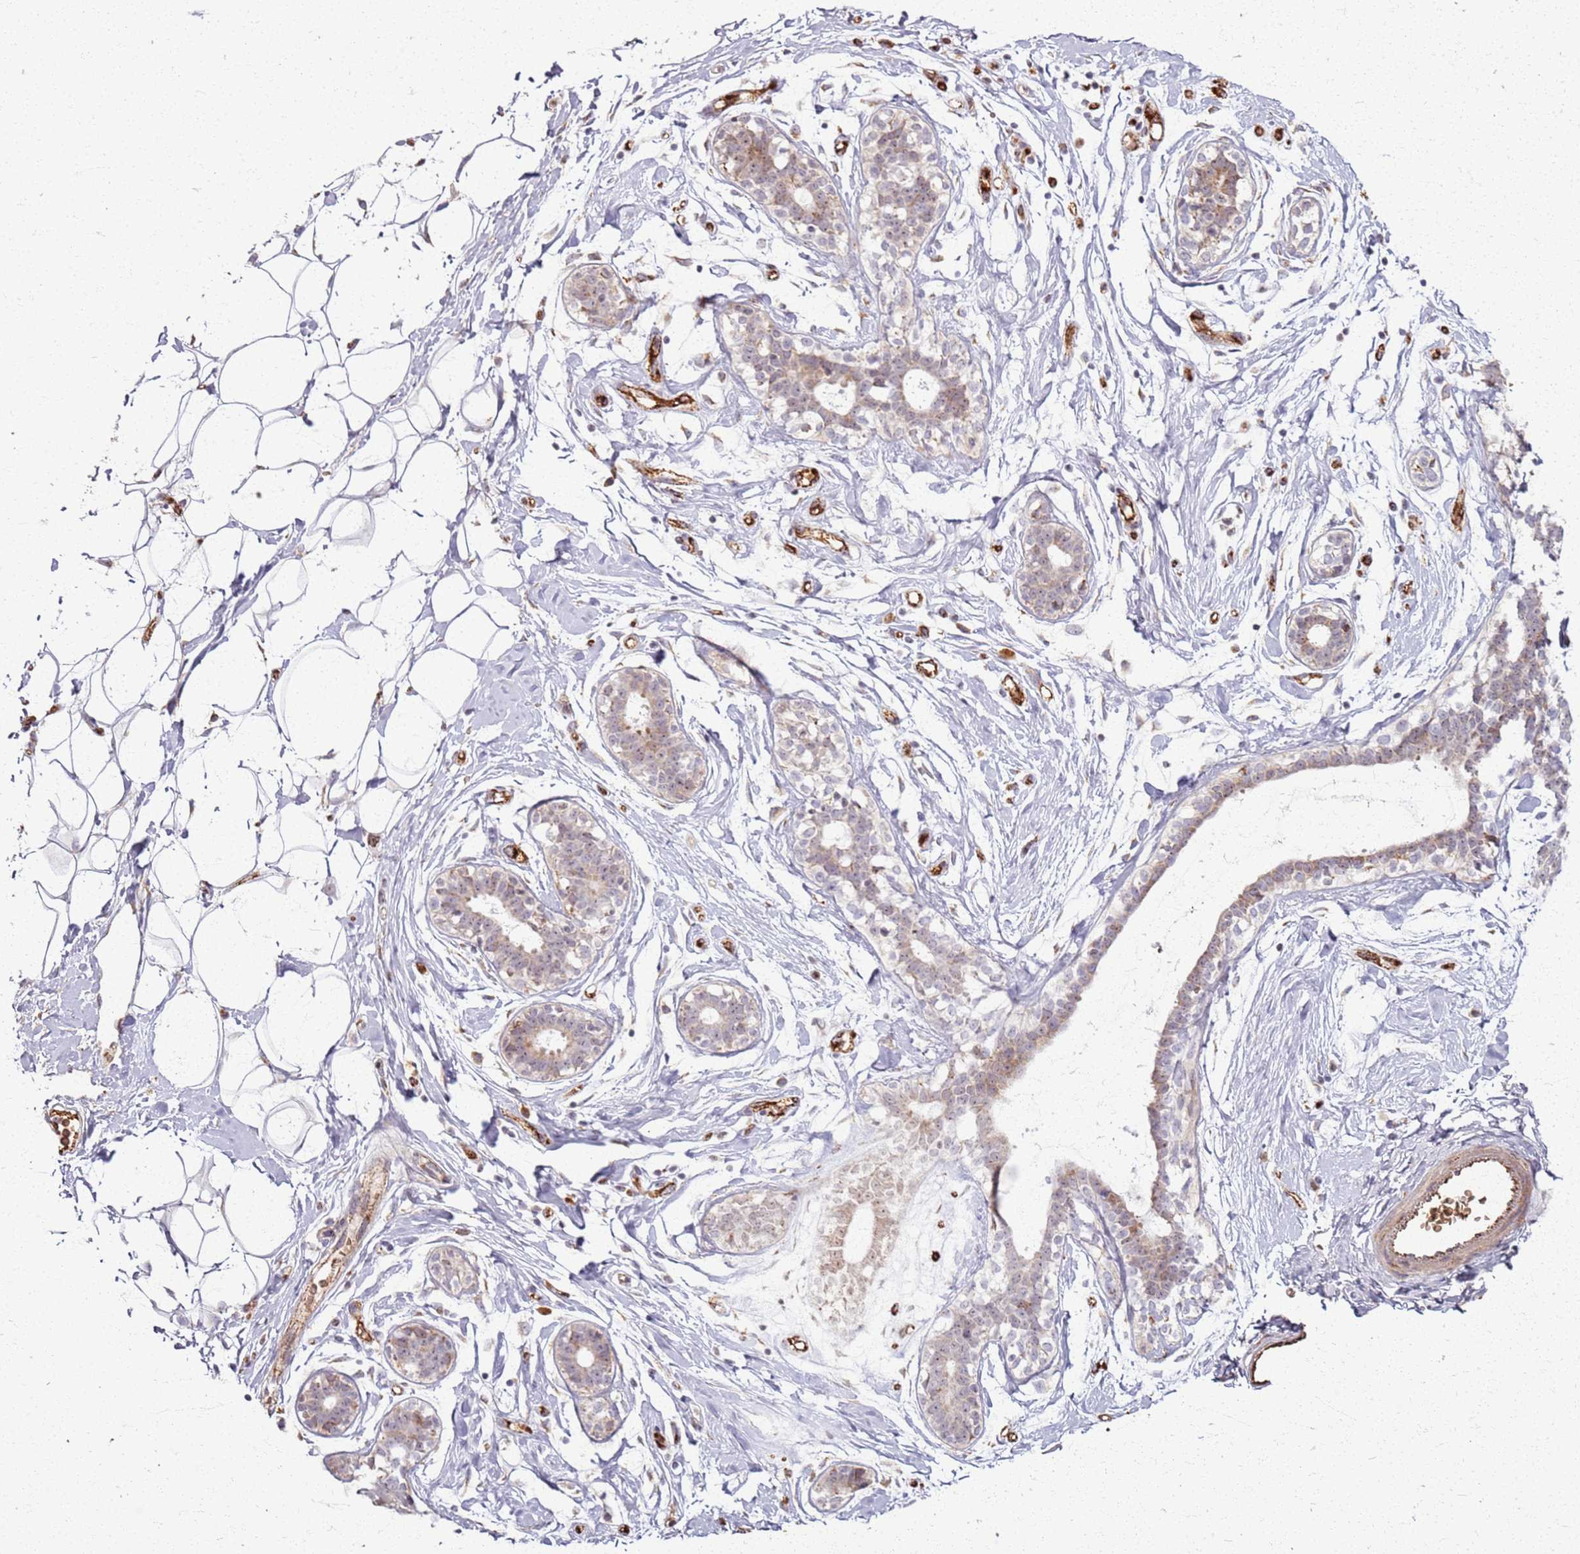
{"staining": {"intensity": "moderate", "quantity": "25%-75%", "location": "cytoplasmic/membranous"}, "tissue": "adipose tissue", "cell_type": "Adipocytes", "image_type": "normal", "snomed": [{"axis": "morphology", "description": "Normal tissue, NOS"}, {"axis": "topography", "description": "Breast"}], "caption": "This image exhibits unremarkable adipose tissue stained with IHC to label a protein in brown. The cytoplasmic/membranous of adipocytes show moderate positivity for the protein. Nuclei are counter-stained blue.", "gene": "KRI1", "patient": {"sex": "female", "age": 26}}